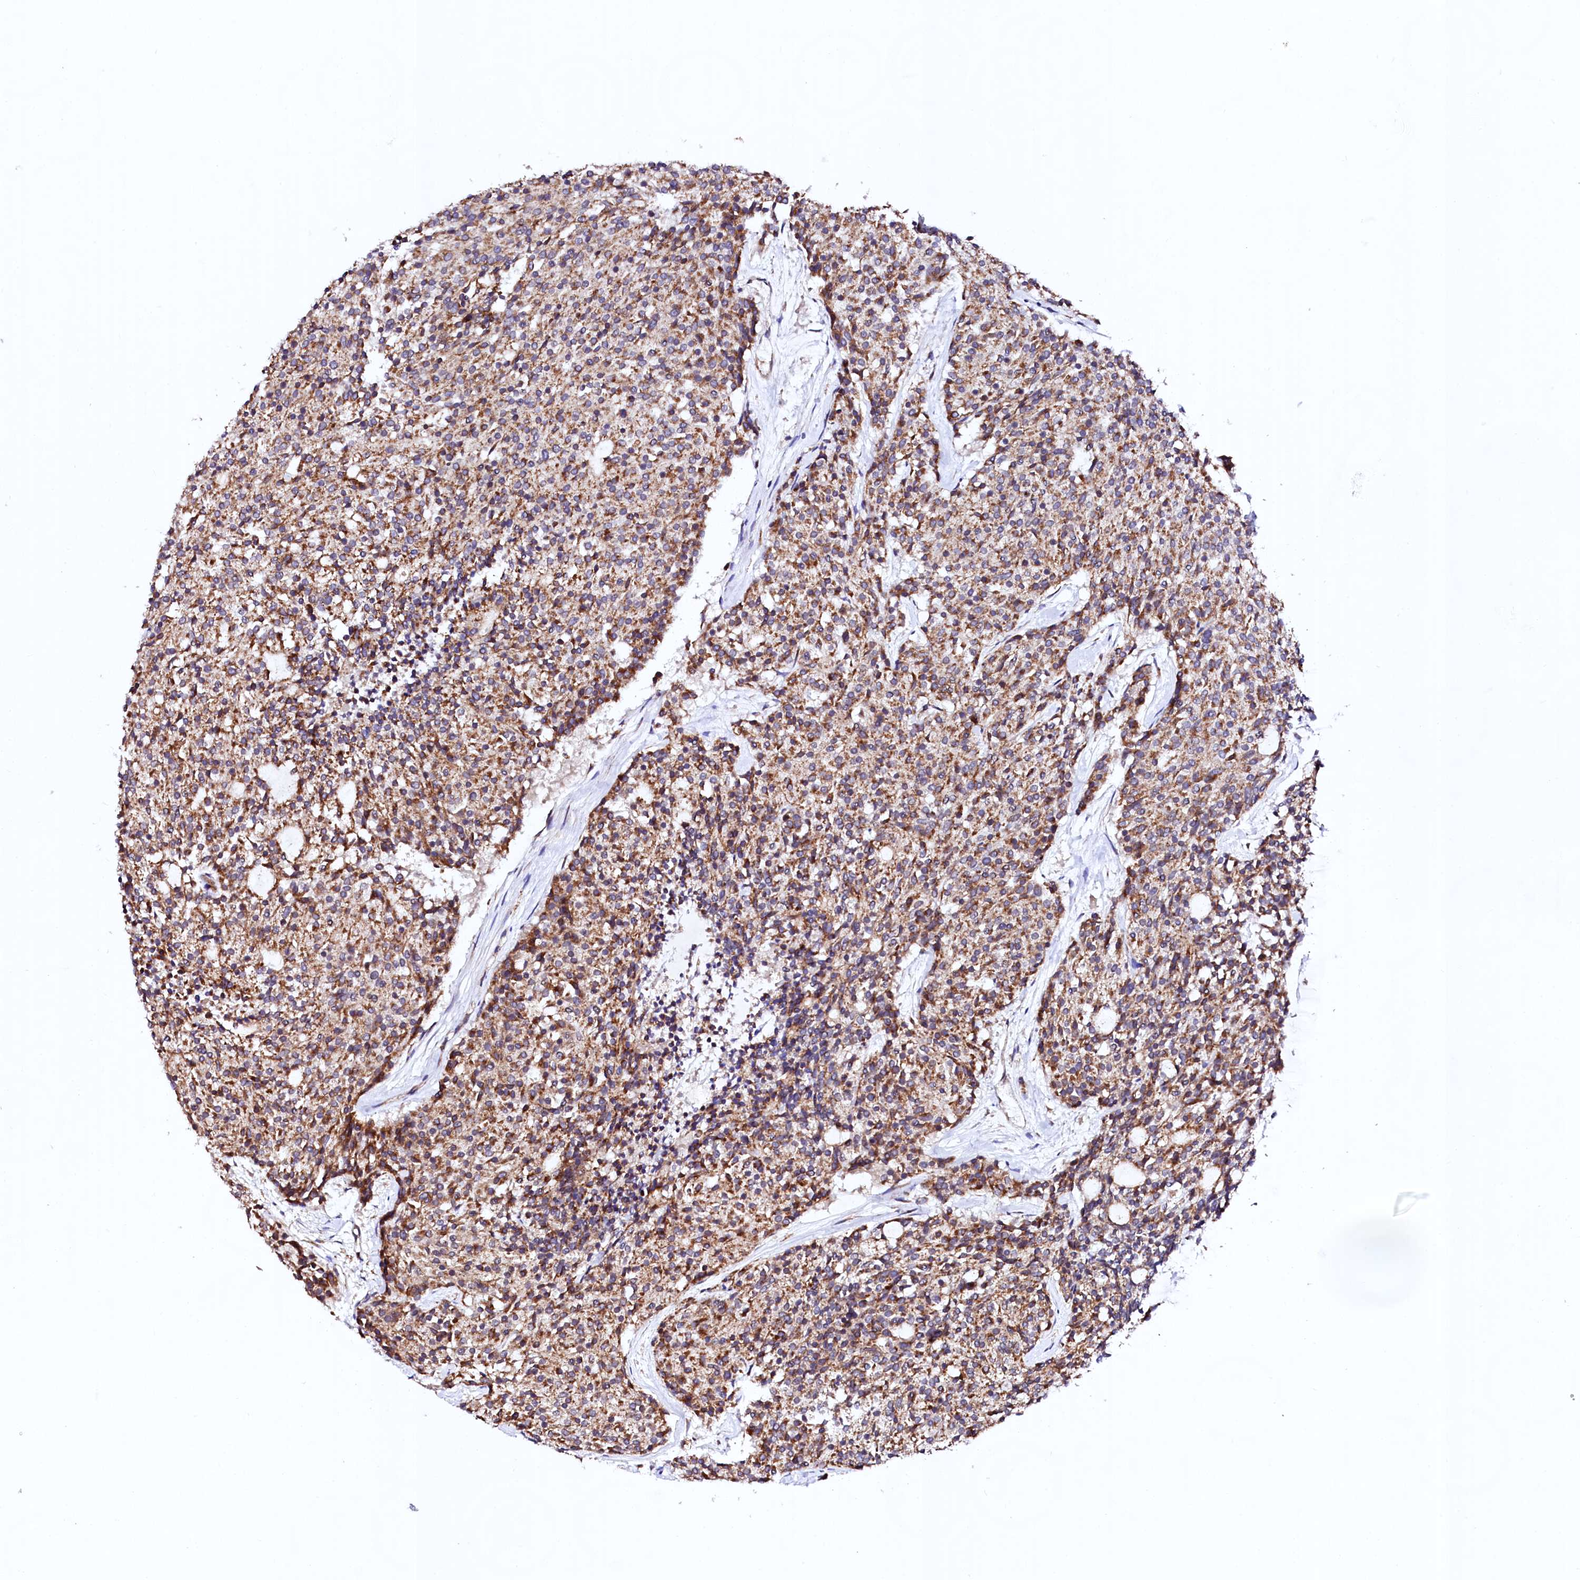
{"staining": {"intensity": "moderate", "quantity": ">75%", "location": "cytoplasmic/membranous"}, "tissue": "carcinoid", "cell_type": "Tumor cells", "image_type": "cancer", "snomed": [{"axis": "morphology", "description": "Carcinoid, malignant, NOS"}, {"axis": "topography", "description": "Pancreas"}], "caption": "A high-resolution micrograph shows immunohistochemistry (IHC) staining of malignant carcinoid, which shows moderate cytoplasmic/membranous staining in about >75% of tumor cells. (Brightfield microscopy of DAB IHC at high magnification).", "gene": "UBE3C", "patient": {"sex": "female", "age": 54}}